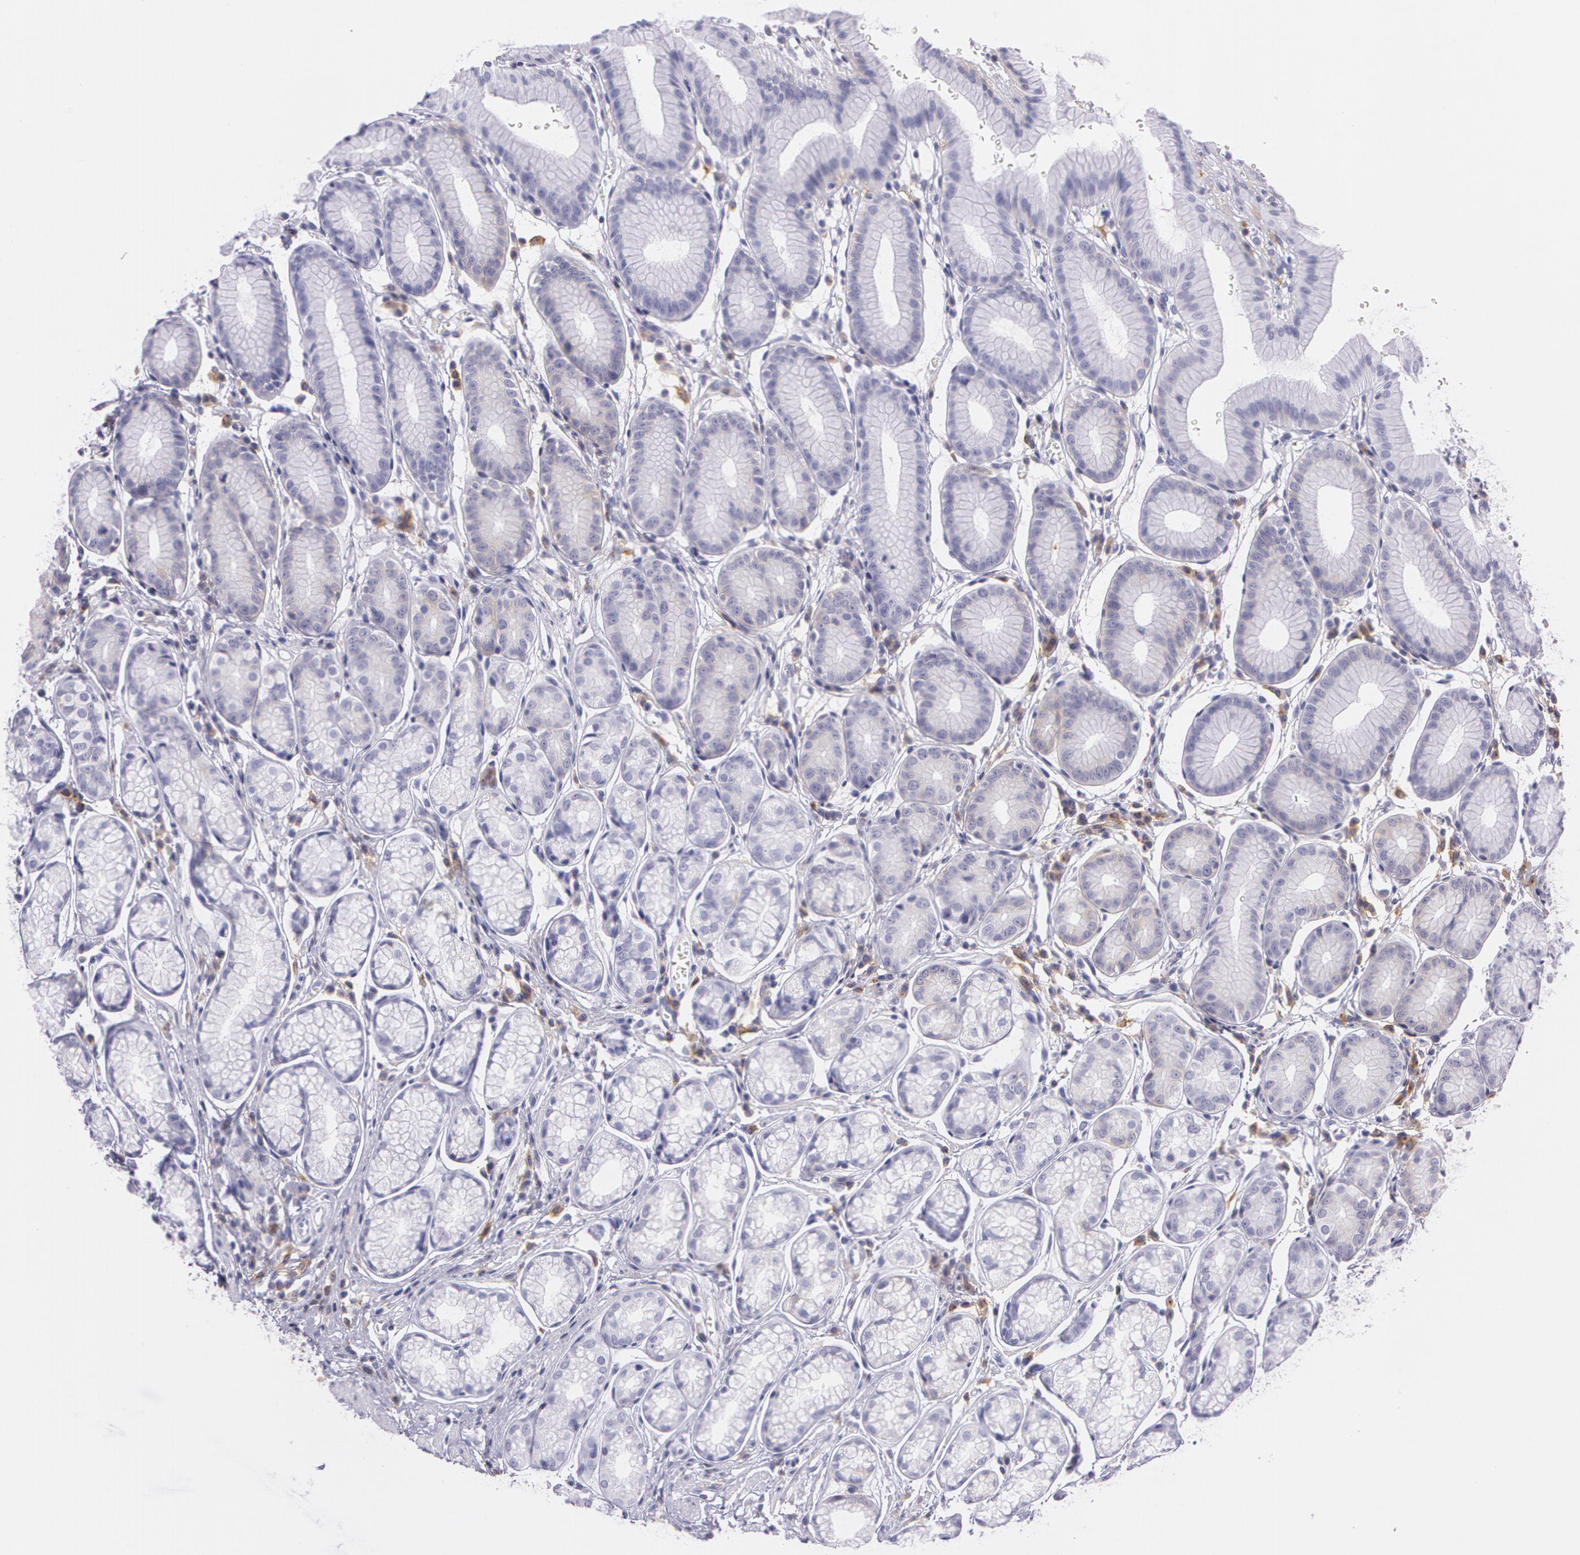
{"staining": {"intensity": "weak", "quantity": "25%-75%", "location": "cytoplasmic/membranous"}, "tissue": "stomach", "cell_type": "Glandular cells", "image_type": "normal", "snomed": [{"axis": "morphology", "description": "Normal tissue, NOS"}, {"axis": "topography", "description": "Stomach"}], "caption": "Stomach stained with a brown dye reveals weak cytoplasmic/membranous positive positivity in approximately 25%-75% of glandular cells.", "gene": "LY75", "patient": {"sex": "male", "age": 42}}